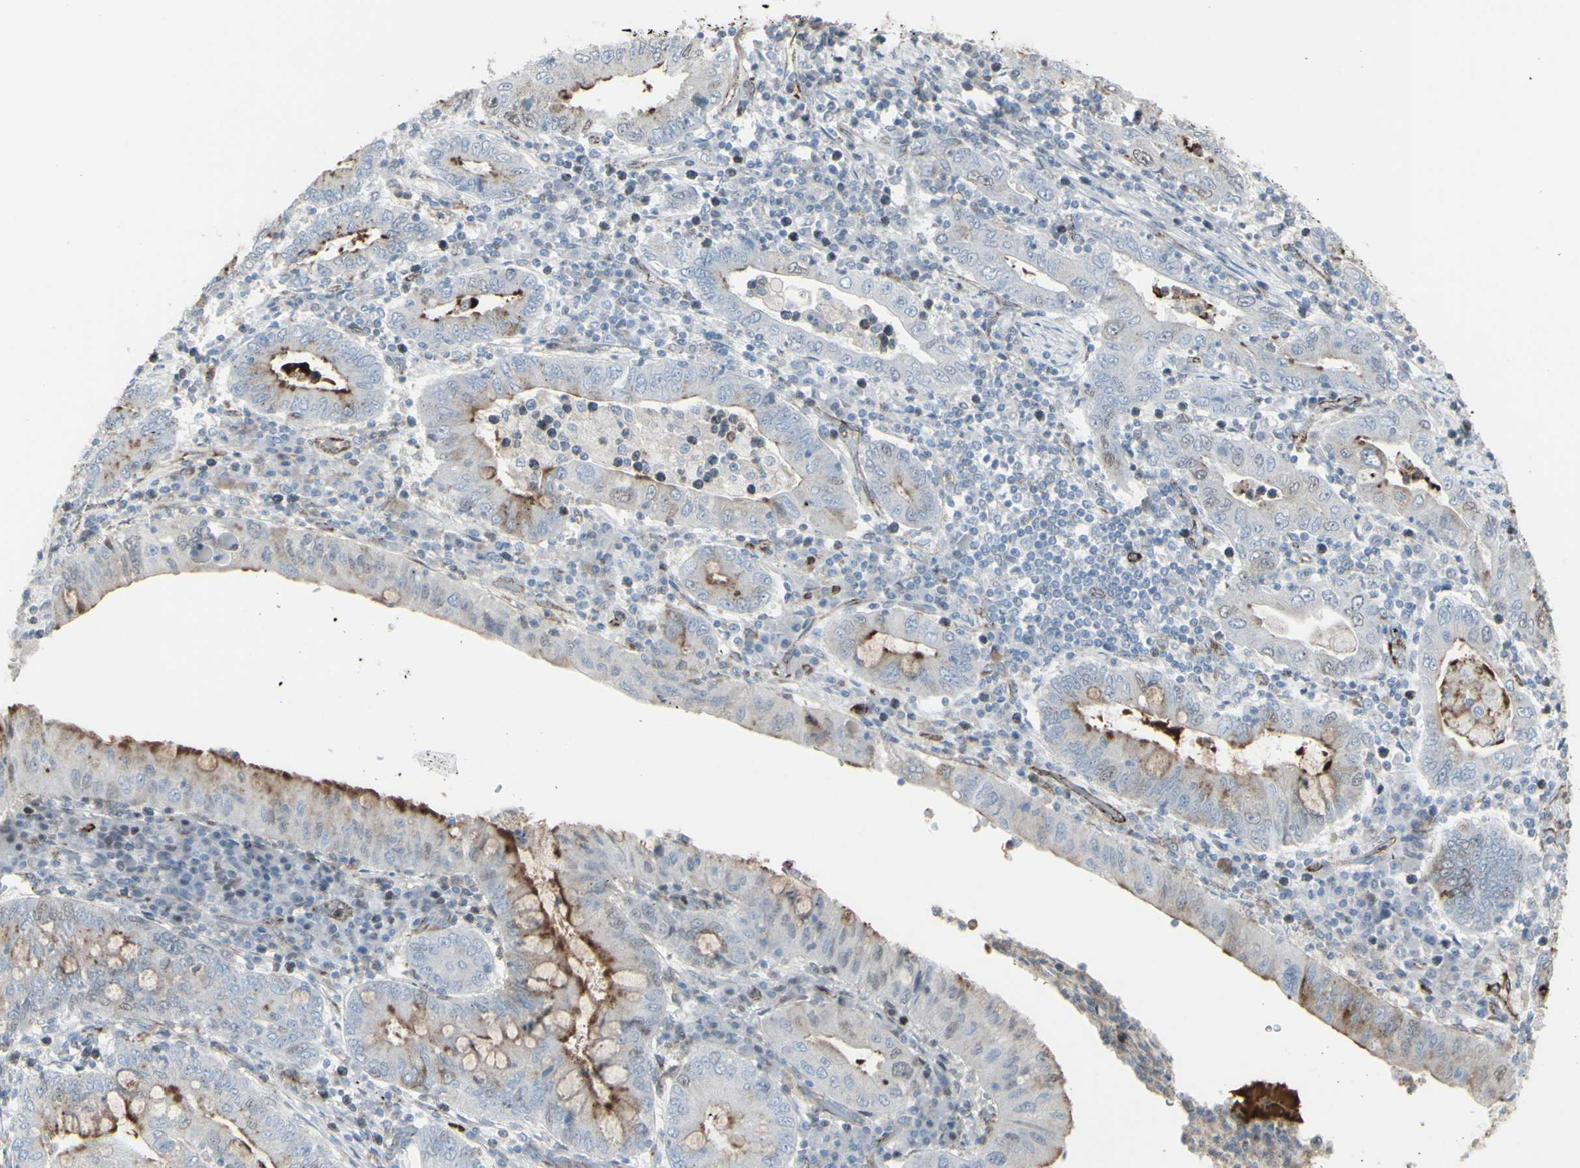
{"staining": {"intensity": "moderate", "quantity": "25%-75%", "location": "cytoplasmic/membranous"}, "tissue": "stomach cancer", "cell_type": "Tumor cells", "image_type": "cancer", "snomed": [{"axis": "morphology", "description": "Normal tissue, NOS"}, {"axis": "morphology", "description": "Adenocarcinoma, NOS"}, {"axis": "topography", "description": "Esophagus"}, {"axis": "topography", "description": "Stomach, upper"}, {"axis": "topography", "description": "Peripheral nerve tissue"}], "caption": "Immunohistochemistry (IHC) micrograph of neoplastic tissue: stomach cancer (adenocarcinoma) stained using immunohistochemistry displays medium levels of moderate protein expression localized specifically in the cytoplasmic/membranous of tumor cells, appearing as a cytoplasmic/membranous brown color.", "gene": "GJA1", "patient": {"sex": "male", "age": 62}}